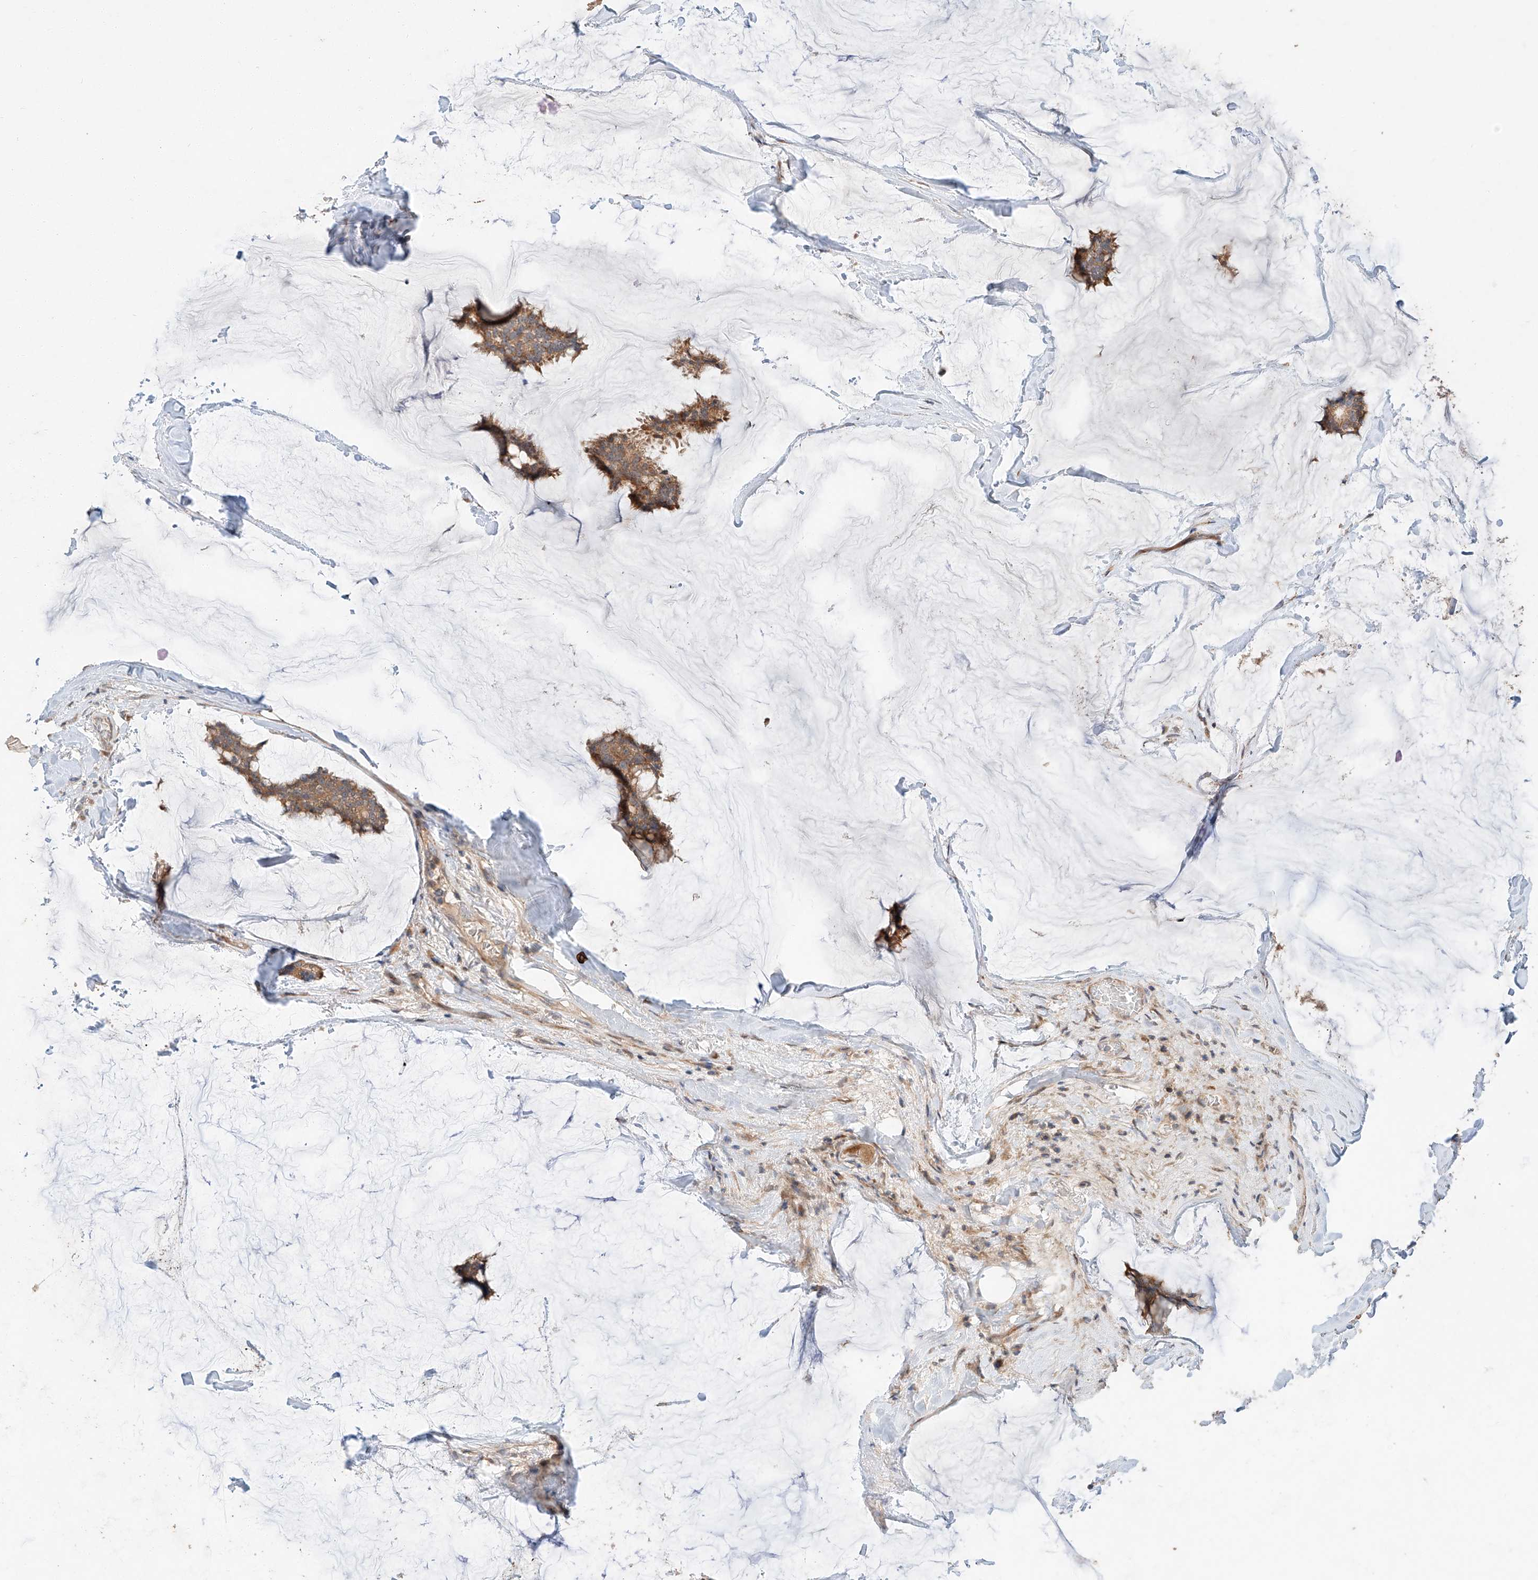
{"staining": {"intensity": "moderate", "quantity": ">75%", "location": "cytoplasmic/membranous"}, "tissue": "breast cancer", "cell_type": "Tumor cells", "image_type": "cancer", "snomed": [{"axis": "morphology", "description": "Duct carcinoma"}, {"axis": "topography", "description": "Breast"}], "caption": "Breast invasive ductal carcinoma stained with IHC shows moderate cytoplasmic/membranous expression in approximately >75% of tumor cells.", "gene": "XPNPEP1", "patient": {"sex": "female", "age": 93}}